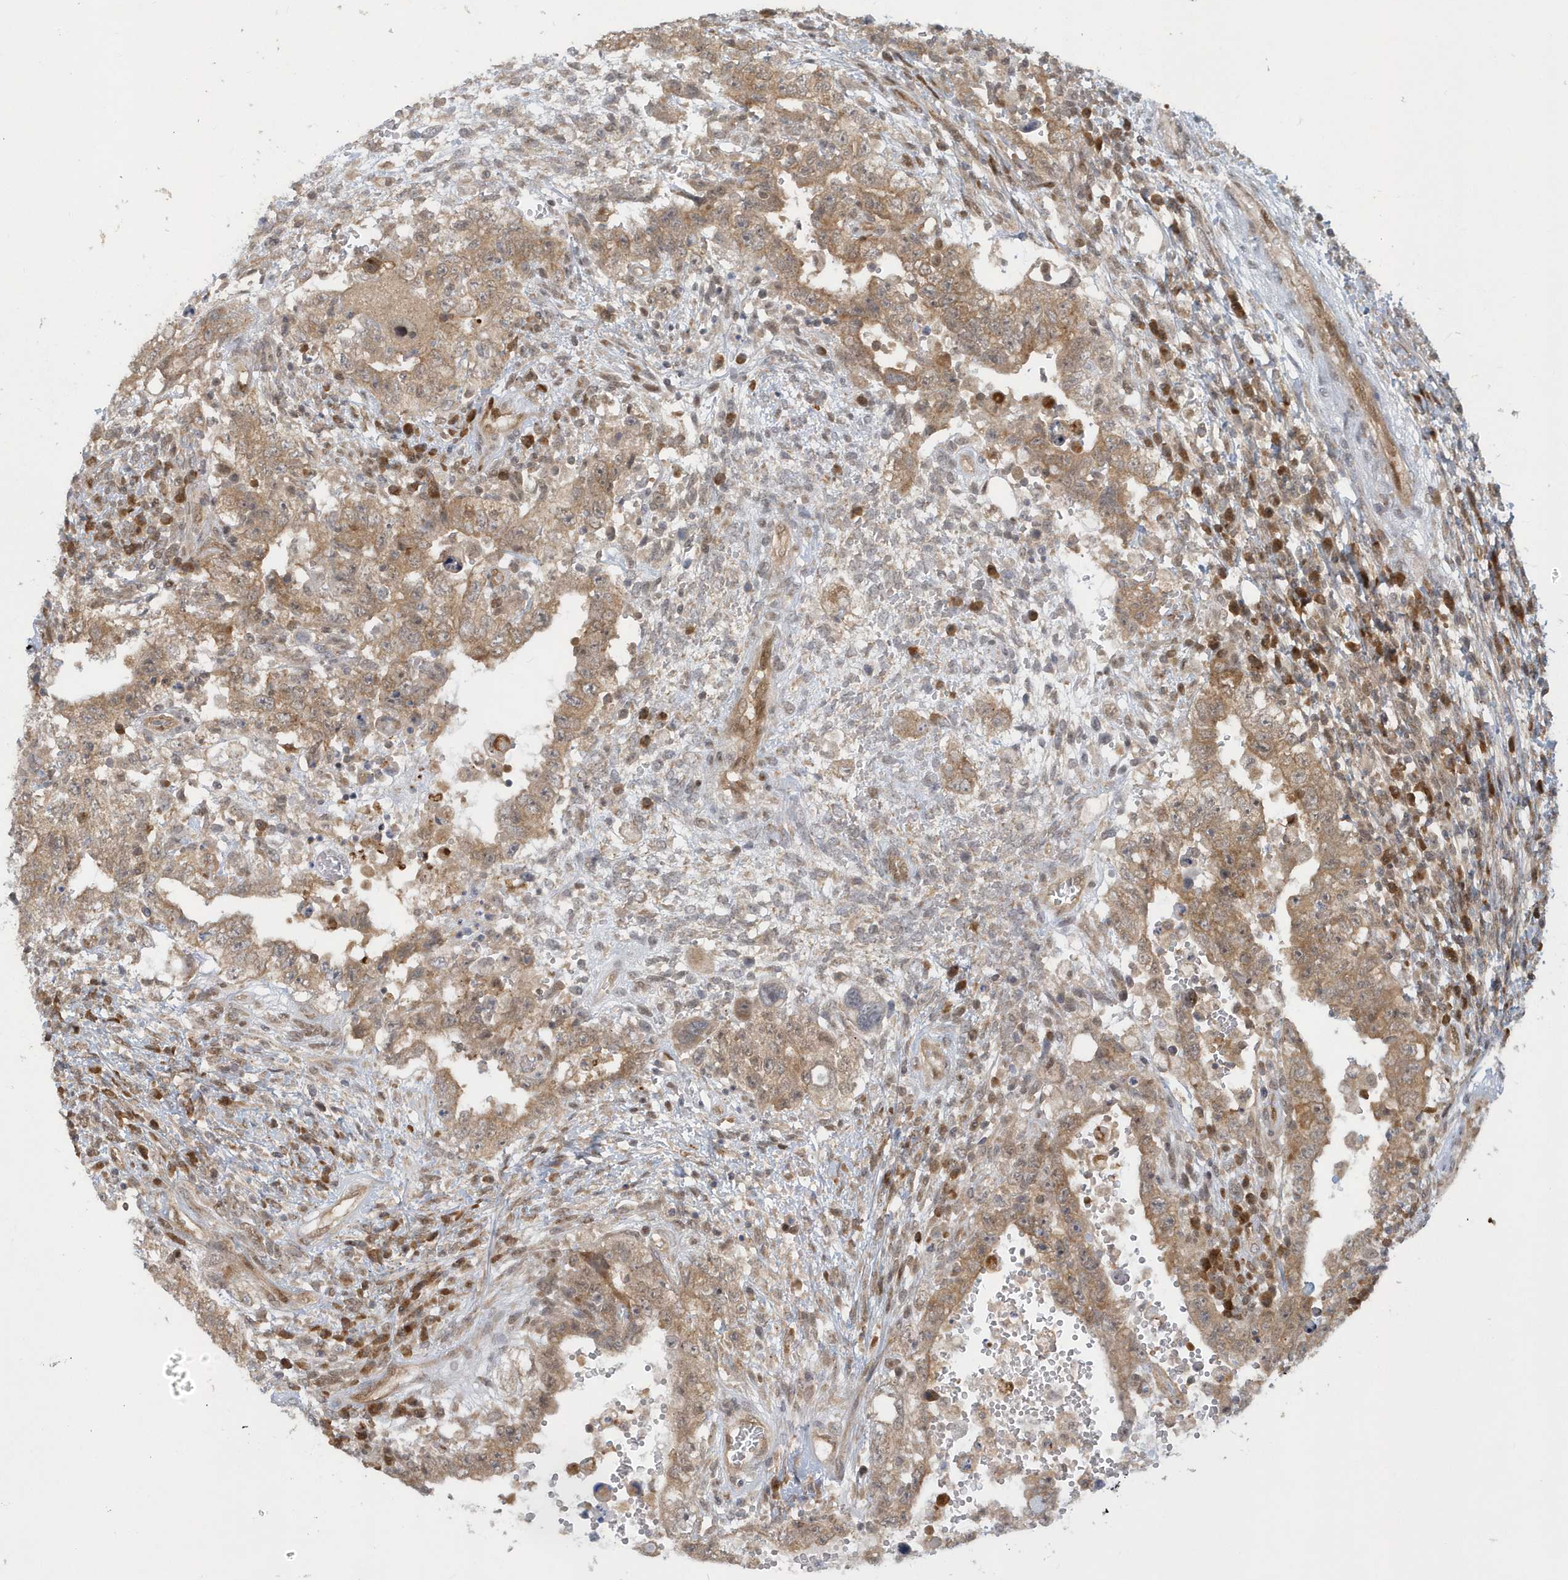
{"staining": {"intensity": "moderate", "quantity": ">75%", "location": "cytoplasmic/membranous"}, "tissue": "testis cancer", "cell_type": "Tumor cells", "image_type": "cancer", "snomed": [{"axis": "morphology", "description": "Carcinoma, Embryonal, NOS"}, {"axis": "topography", "description": "Testis"}], "caption": "A histopathology image showing moderate cytoplasmic/membranous staining in approximately >75% of tumor cells in embryonal carcinoma (testis), as visualized by brown immunohistochemical staining.", "gene": "ATG4A", "patient": {"sex": "male", "age": 26}}